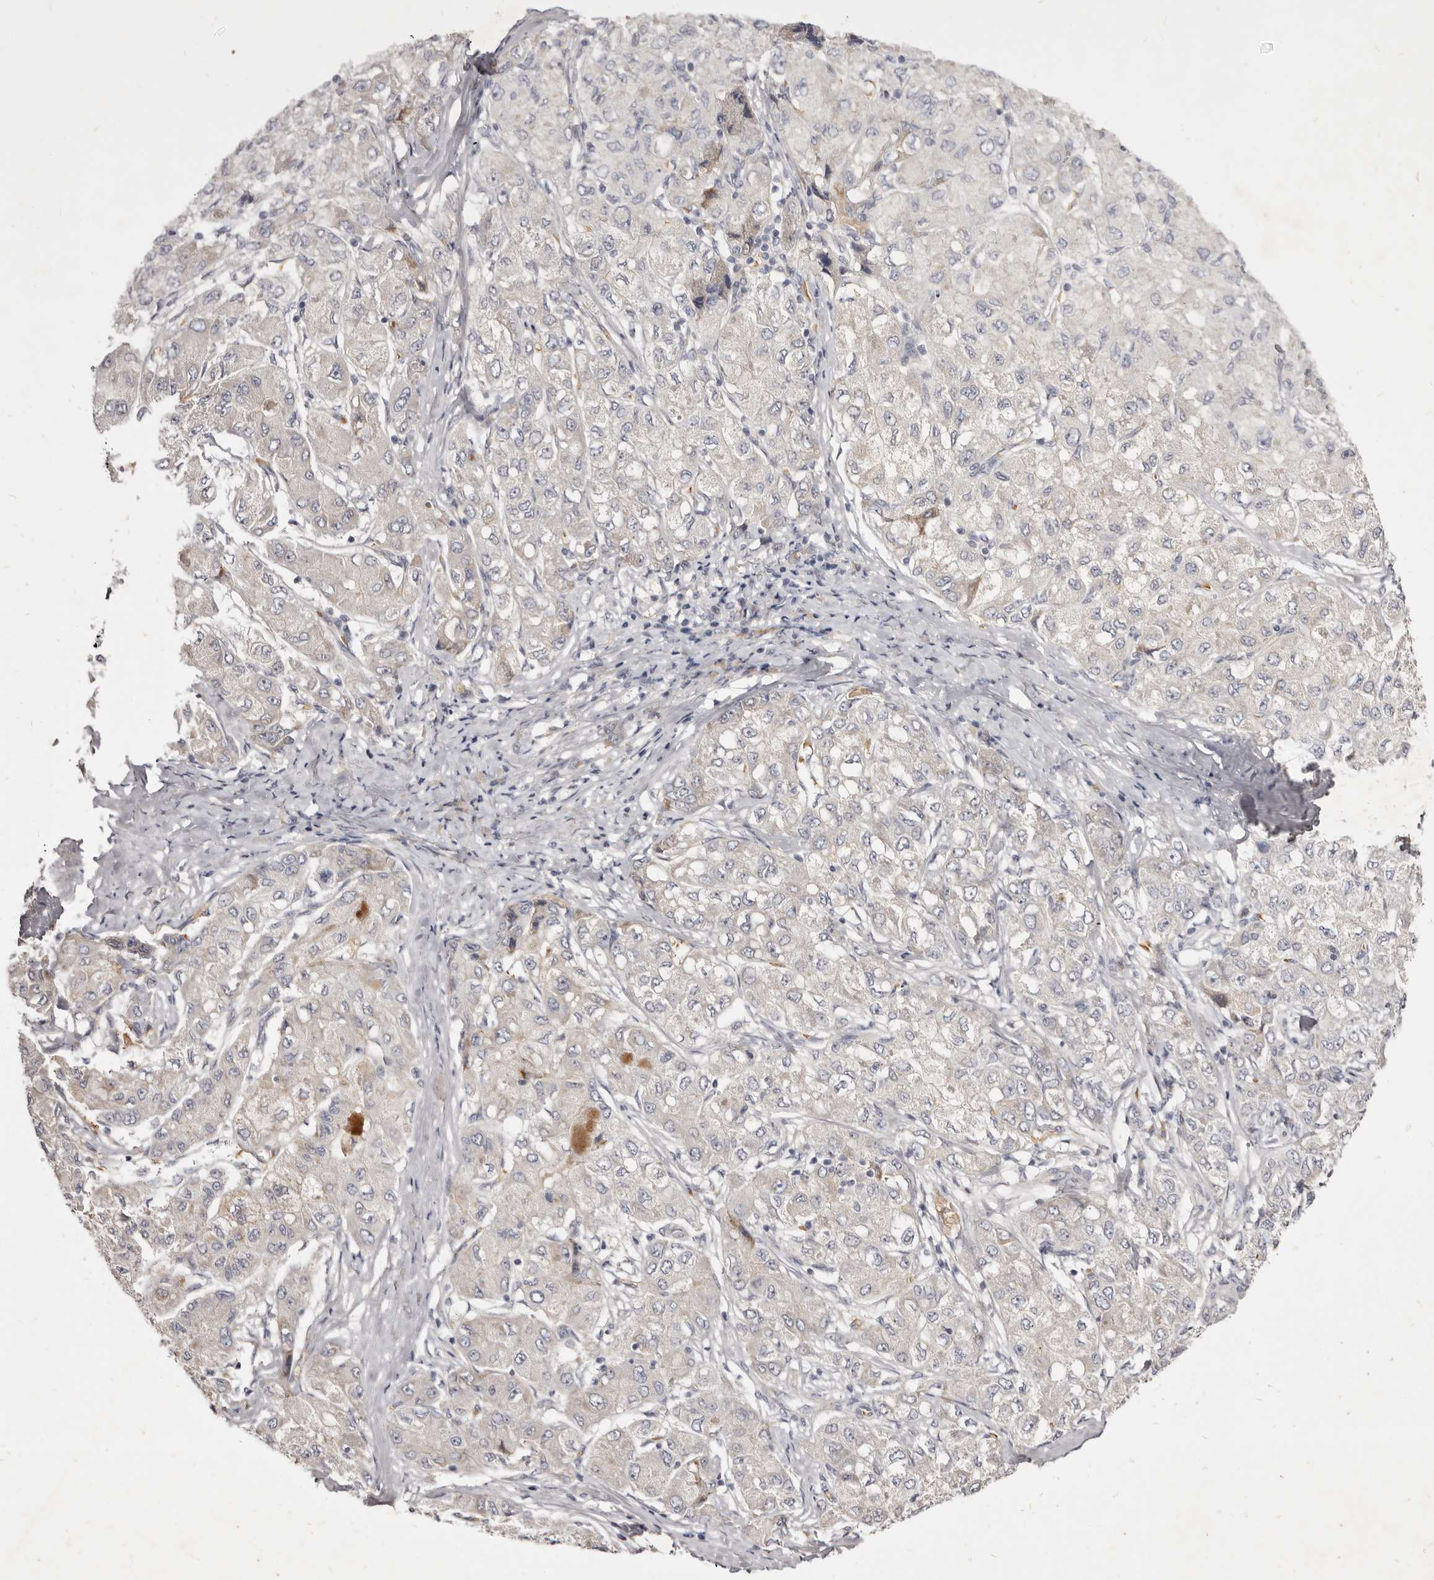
{"staining": {"intensity": "negative", "quantity": "none", "location": "none"}, "tissue": "liver cancer", "cell_type": "Tumor cells", "image_type": "cancer", "snomed": [{"axis": "morphology", "description": "Carcinoma, Hepatocellular, NOS"}, {"axis": "topography", "description": "Liver"}], "caption": "Photomicrograph shows no significant protein staining in tumor cells of liver cancer. The staining is performed using DAB (3,3'-diaminobenzidine) brown chromogen with nuclei counter-stained in using hematoxylin.", "gene": "KIF2B", "patient": {"sex": "male", "age": 80}}